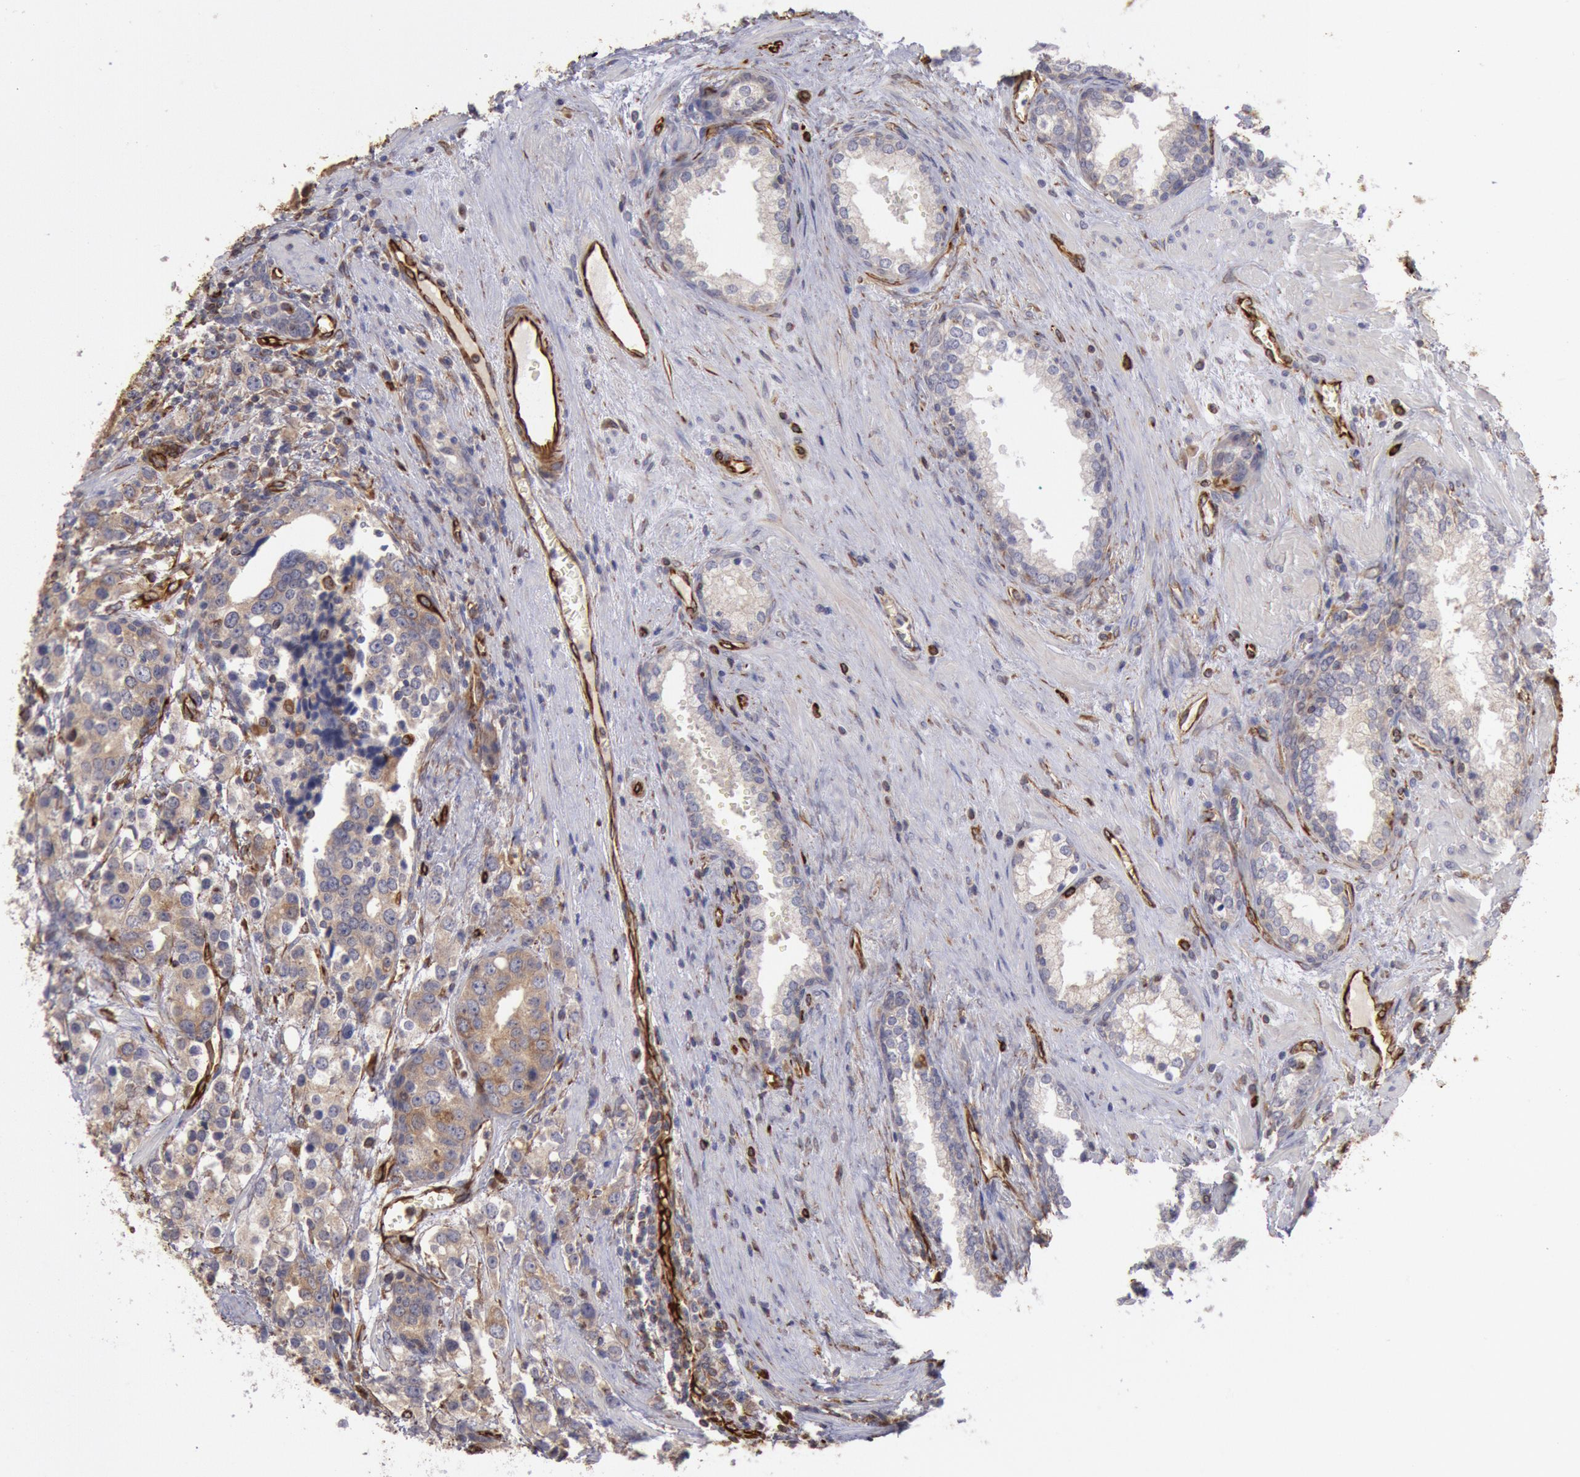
{"staining": {"intensity": "weak", "quantity": "25%-75%", "location": "cytoplasmic/membranous"}, "tissue": "prostate cancer", "cell_type": "Tumor cells", "image_type": "cancer", "snomed": [{"axis": "morphology", "description": "Adenocarcinoma, High grade"}, {"axis": "topography", "description": "Prostate"}], "caption": "Human prostate high-grade adenocarcinoma stained for a protein (brown) shows weak cytoplasmic/membranous positive expression in approximately 25%-75% of tumor cells.", "gene": "RNF139", "patient": {"sex": "male", "age": 71}}